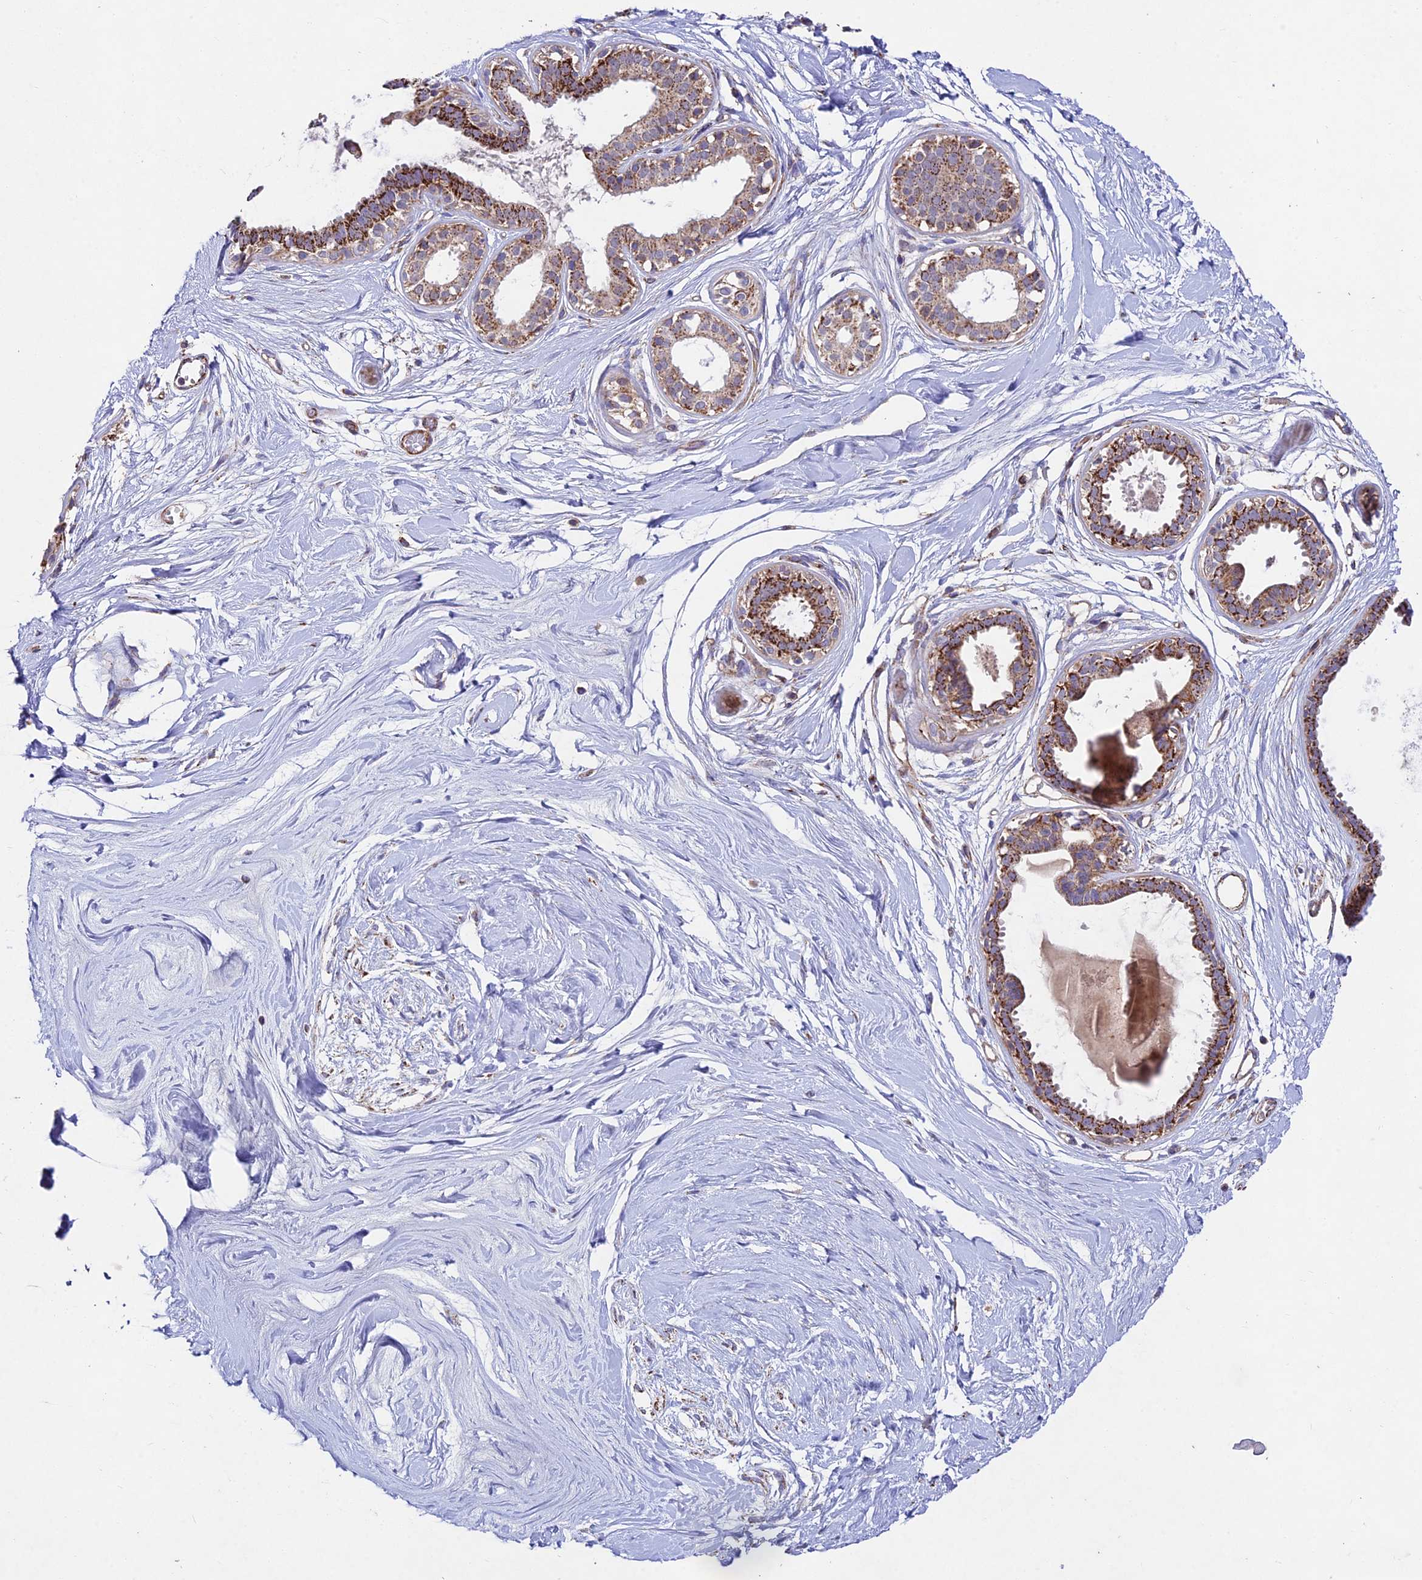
{"staining": {"intensity": "moderate", "quantity": ">75%", "location": "cytoplasmic/membranous"}, "tissue": "breast", "cell_type": "Adipocytes", "image_type": "normal", "snomed": [{"axis": "morphology", "description": "Normal tissue, NOS"}, {"axis": "topography", "description": "Breast"}], "caption": "DAB immunohistochemical staining of normal human breast exhibits moderate cytoplasmic/membranous protein expression in approximately >75% of adipocytes. (Brightfield microscopy of DAB IHC at high magnification).", "gene": "KHDC3L", "patient": {"sex": "female", "age": 45}}